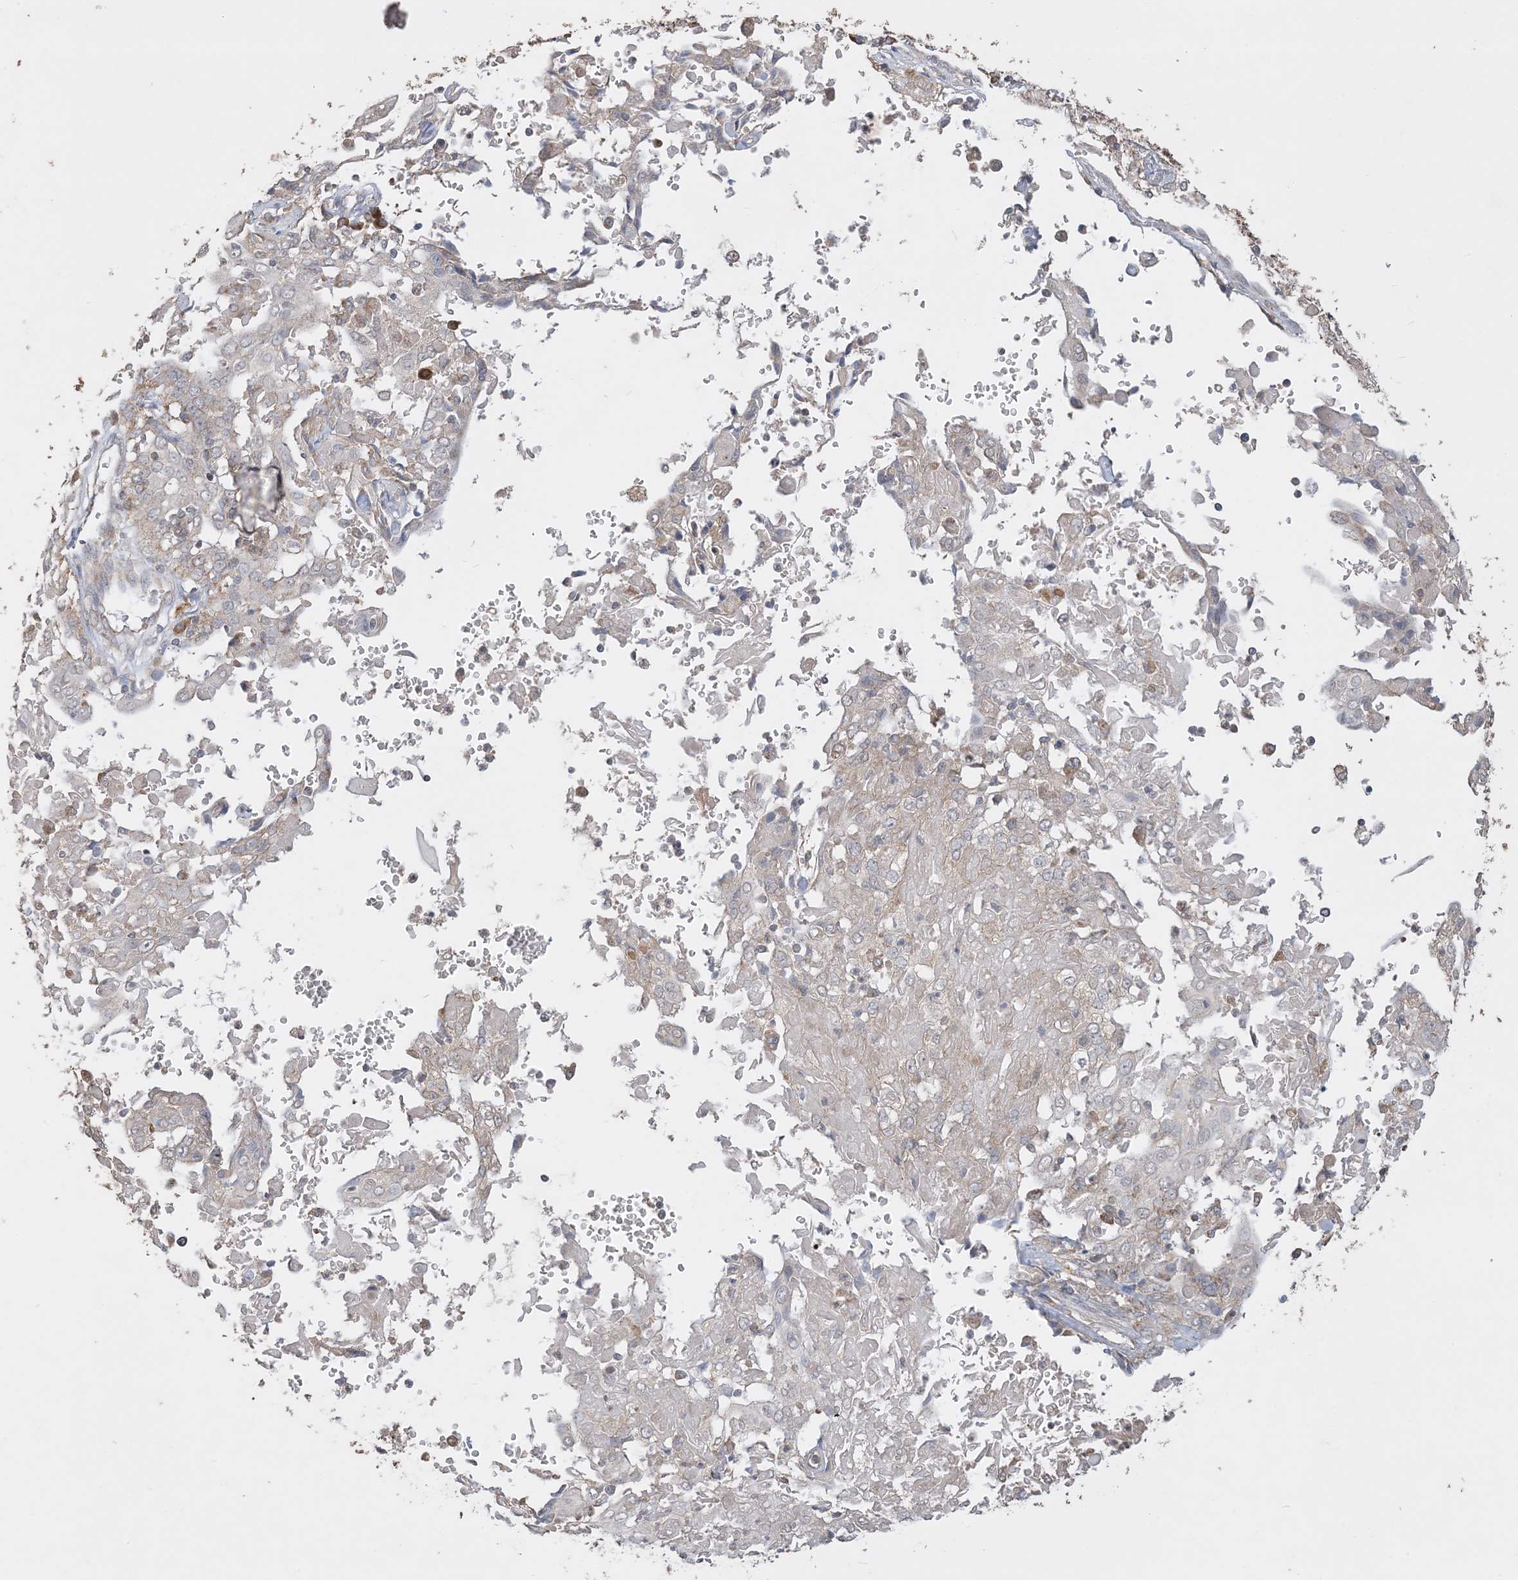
{"staining": {"intensity": "moderate", "quantity": "25%-75%", "location": "cytoplasmic/membranous"}, "tissue": "cervical cancer", "cell_type": "Tumor cells", "image_type": "cancer", "snomed": [{"axis": "morphology", "description": "Squamous cell carcinoma, NOS"}, {"axis": "topography", "description": "Cervix"}], "caption": "A micrograph of human cervical cancer stained for a protein reveals moderate cytoplasmic/membranous brown staining in tumor cells.", "gene": "SIRT3", "patient": {"sex": "female", "age": 39}}